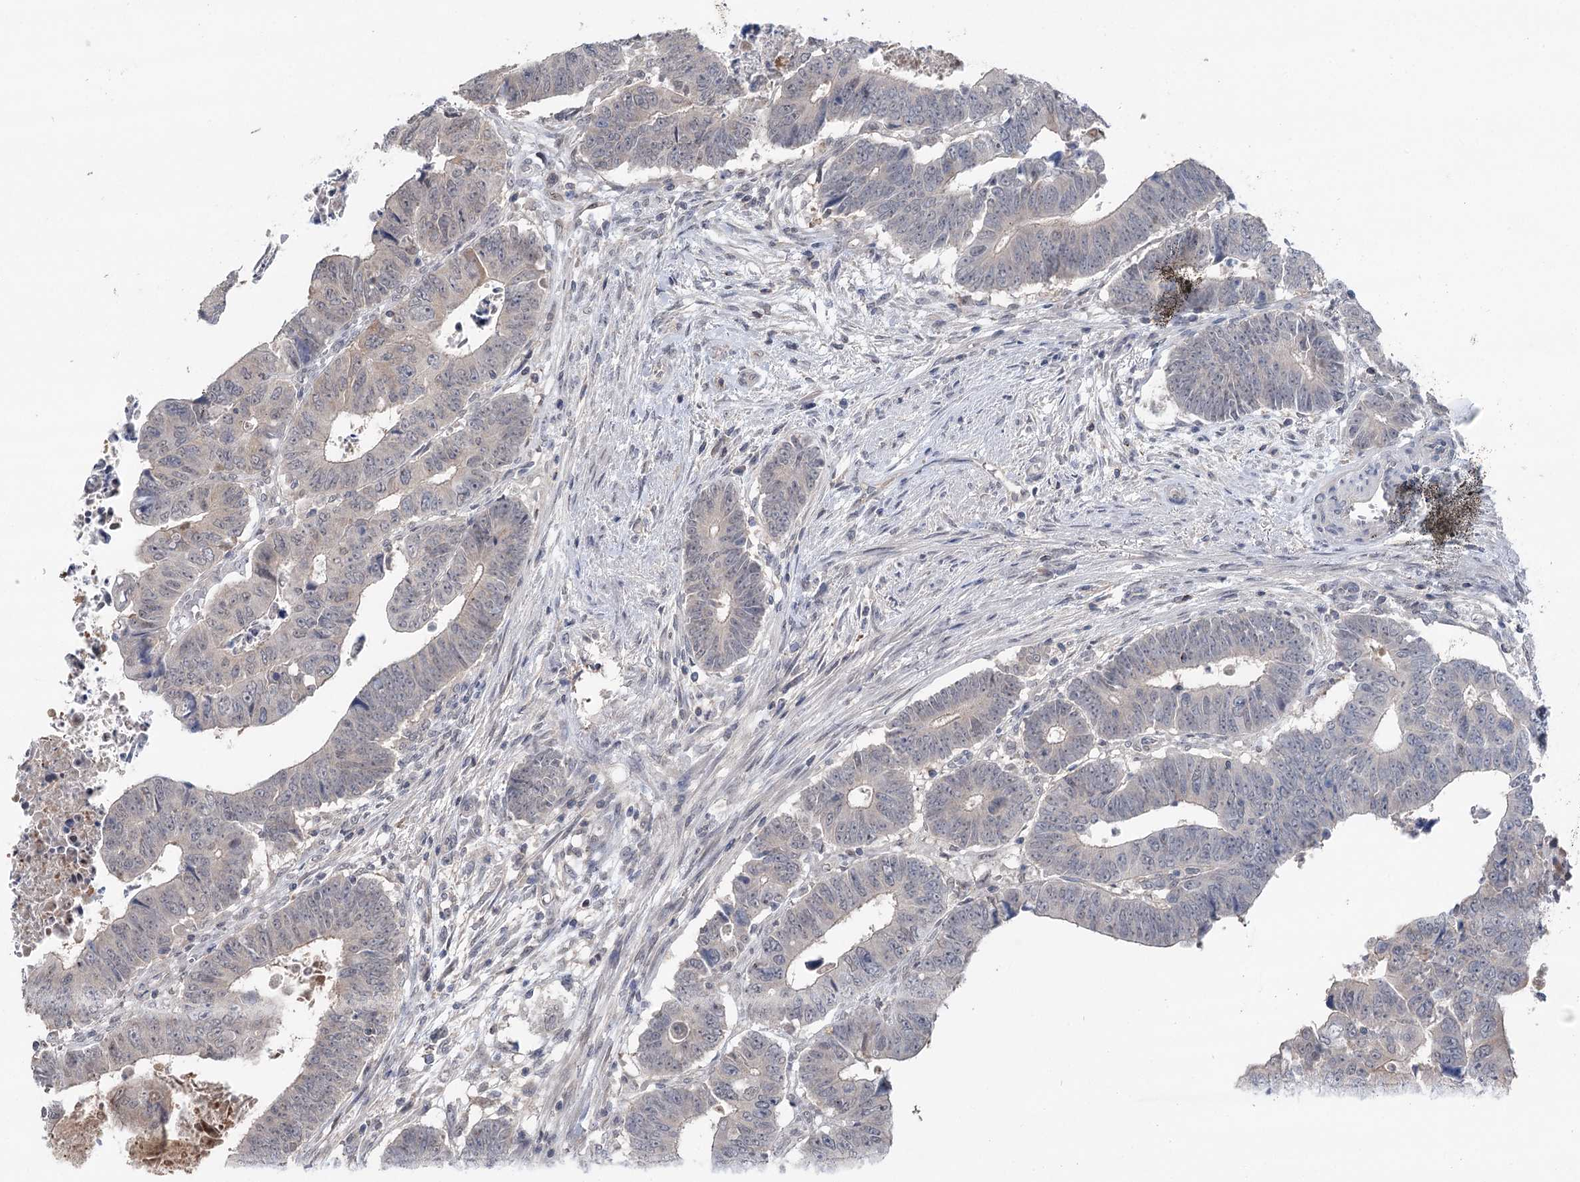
{"staining": {"intensity": "negative", "quantity": "none", "location": "none"}, "tissue": "colorectal cancer", "cell_type": "Tumor cells", "image_type": "cancer", "snomed": [{"axis": "morphology", "description": "Normal tissue, NOS"}, {"axis": "morphology", "description": "Adenocarcinoma, NOS"}, {"axis": "topography", "description": "Rectum"}], "caption": "Image shows no significant protein expression in tumor cells of colorectal cancer (adenocarcinoma).", "gene": "CCSER2", "patient": {"sex": "female", "age": 65}}